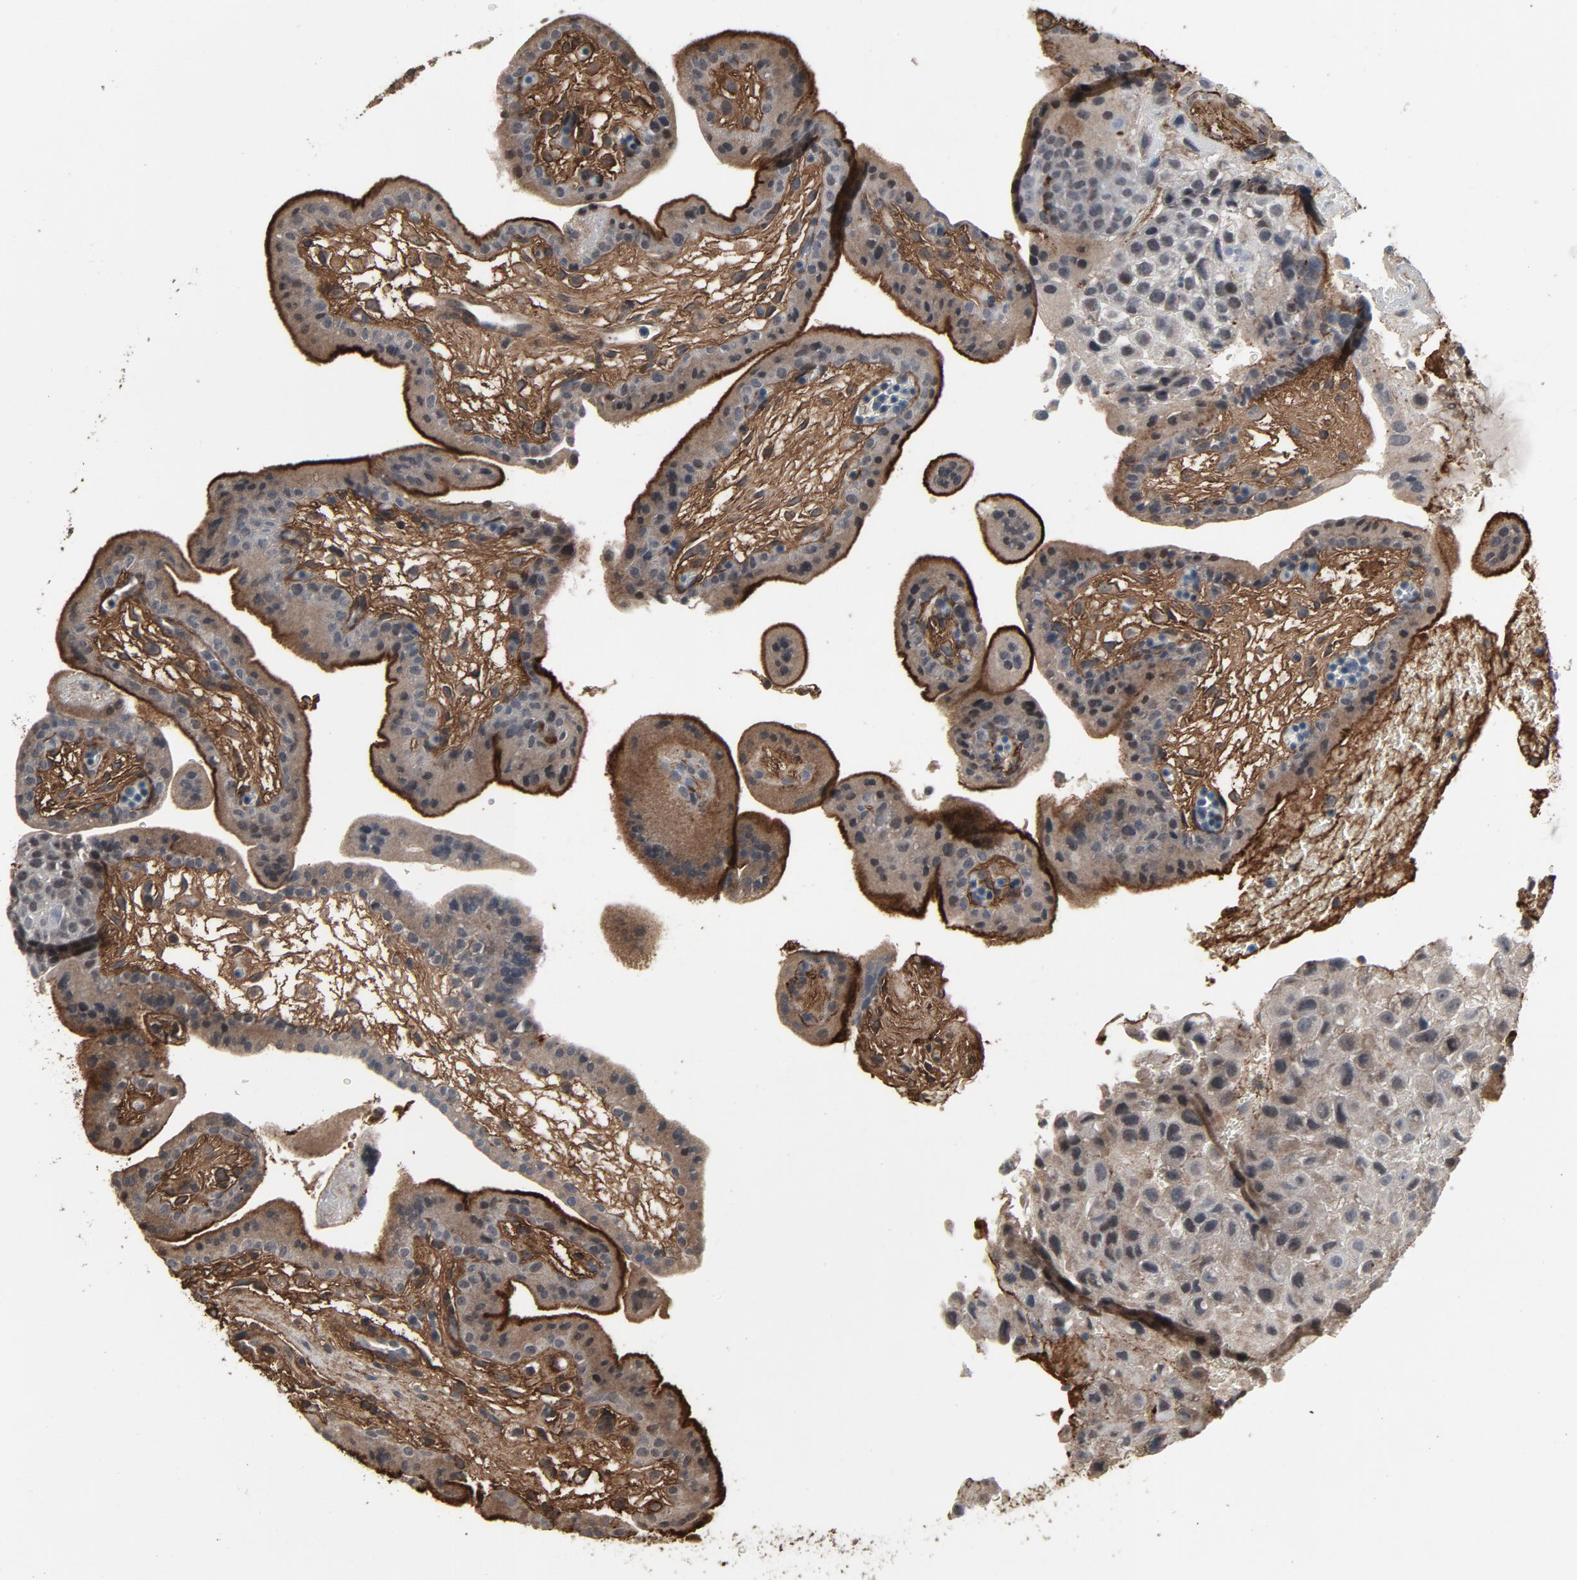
{"staining": {"intensity": "weak", "quantity": ">75%", "location": "cytoplasmic/membranous"}, "tissue": "placenta", "cell_type": "Decidual cells", "image_type": "normal", "snomed": [{"axis": "morphology", "description": "Normal tissue, NOS"}, {"axis": "topography", "description": "Placenta"}], "caption": "Decidual cells demonstrate low levels of weak cytoplasmic/membranous staining in approximately >75% of cells in benign human placenta.", "gene": "PDZD4", "patient": {"sex": "female", "age": 35}}